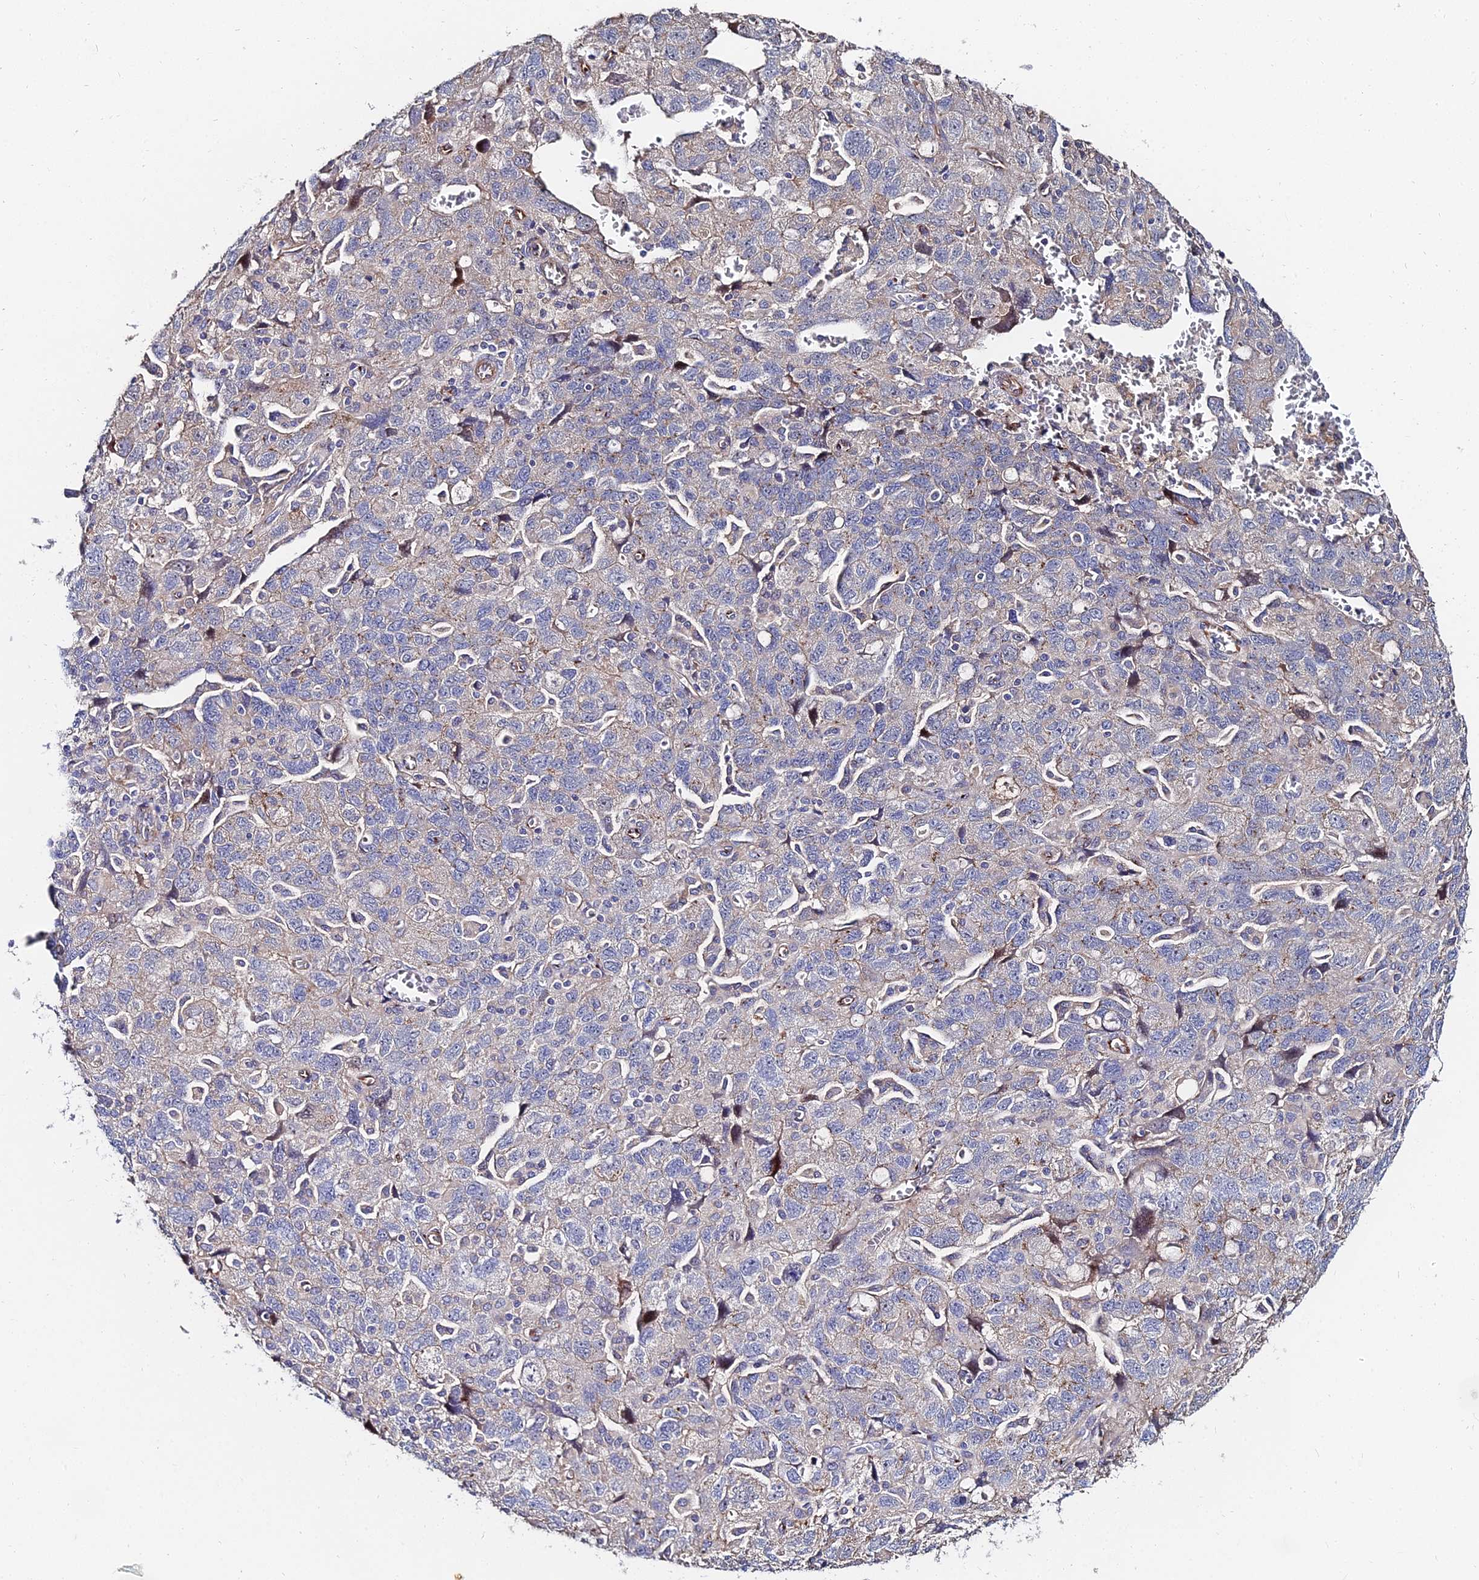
{"staining": {"intensity": "weak", "quantity": "<25%", "location": "cytoplasmic/membranous"}, "tissue": "ovarian cancer", "cell_type": "Tumor cells", "image_type": "cancer", "snomed": [{"axis": "morphology", "description": "Carcinoma, NOS"}, {"axis": "morphology", "description": "Cystadenocarcinoma, serous, NOS"}, {"axis": "topography", "description": "Ovary"}], "caption": "Immunohistochemical staining of human ovarian serous cystadenocarcinoma demonstrates no significant positivity in tumor cells. (DAB IHC, high magnification).", "gene": "BORCS8", "patient": {"sex": "female", "age": 69}}